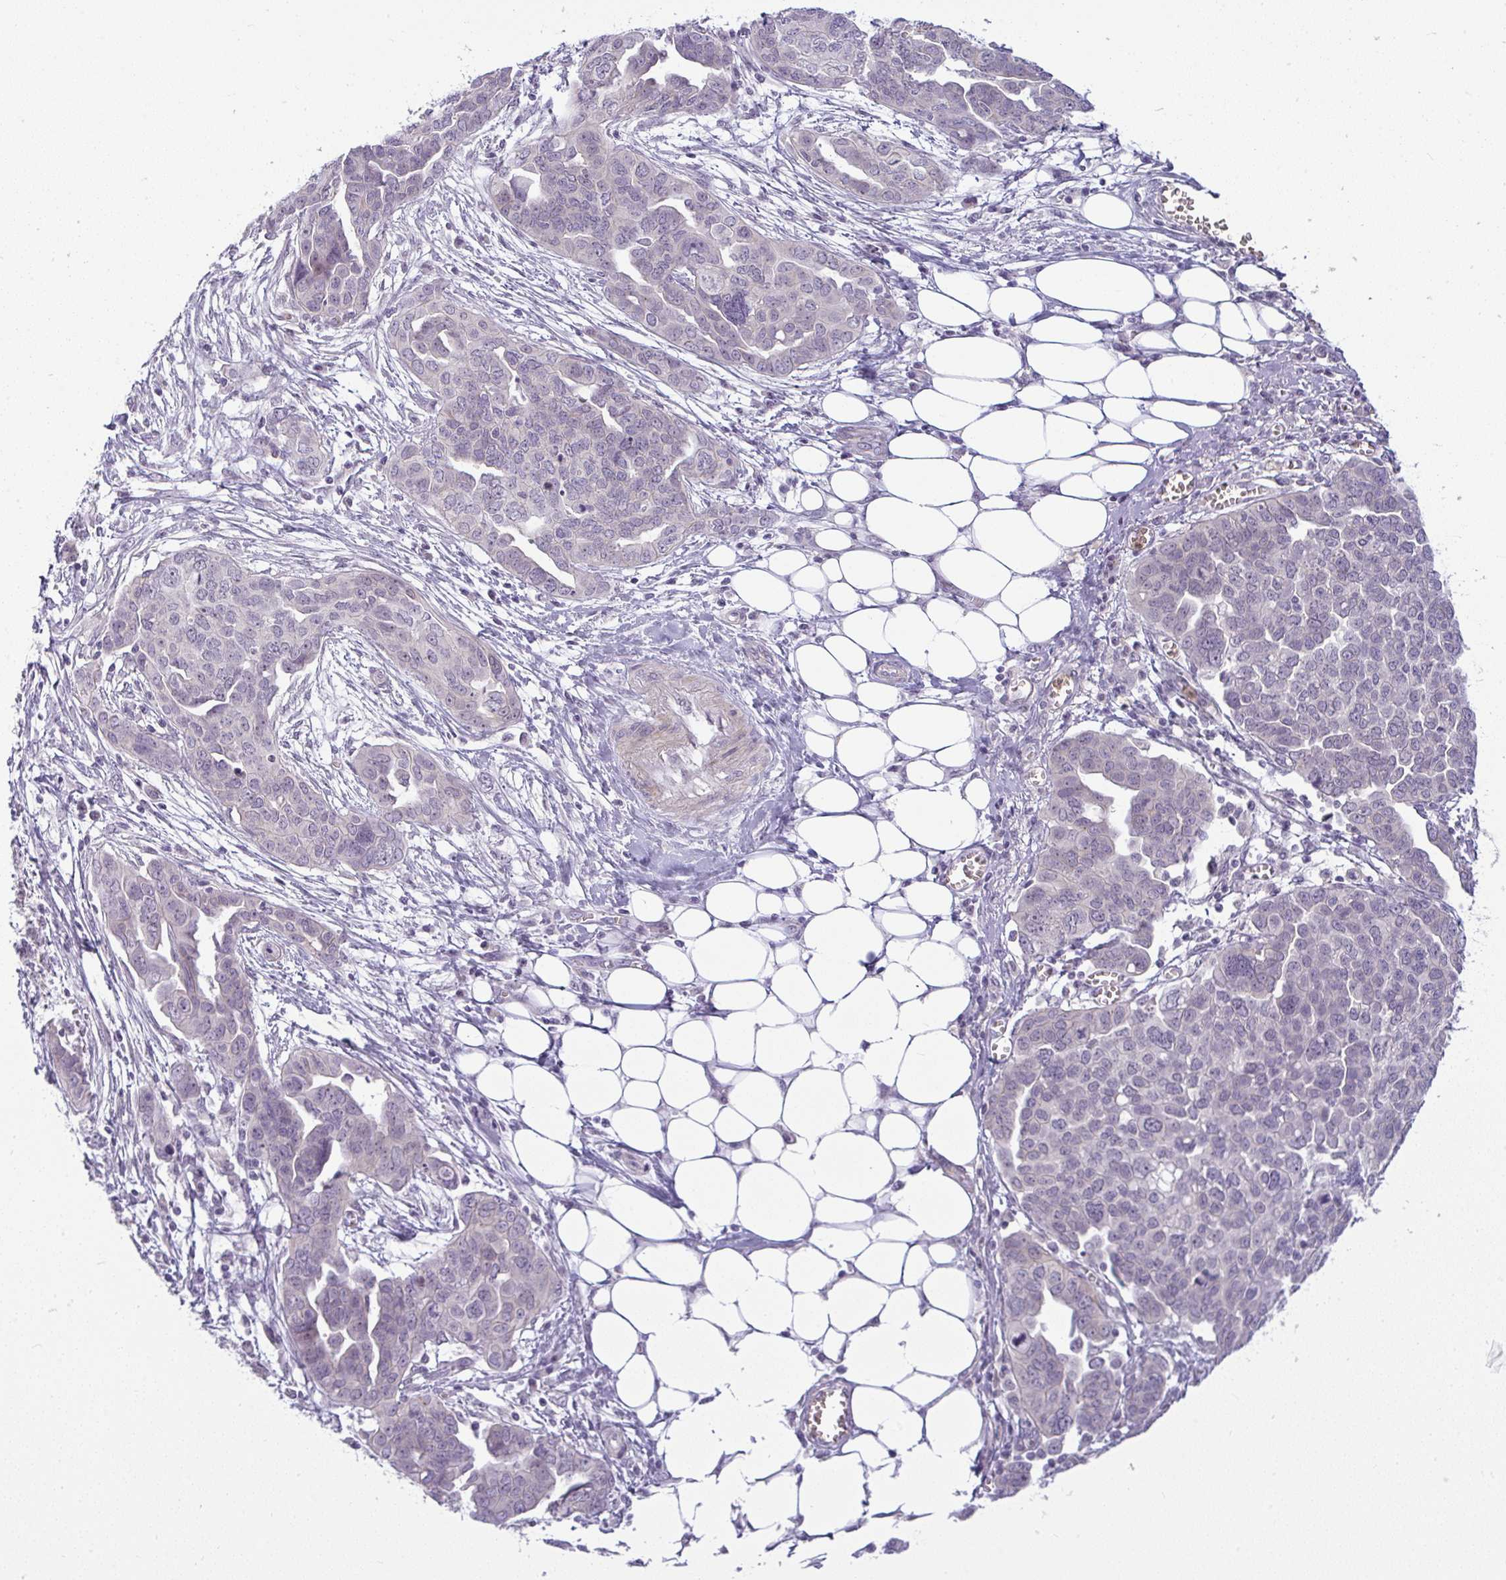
{"staining": {"intensity": "negative", "quantity": "none", "location": "none"}, "tissue": "ovarian cancer", "cell_type": "Tumor cells", "image_type": "cancer", "snomed": [{"axis": "morphology", "description": "Cystadenocarcinoma, serous, NOS"}, {"axis": "topography", "description": "Ovary"}], "caption": "A photomicrograph of serous cystadenocarcinoma (ovarian) stained for a protein displays no brown staining in tumor cells. (DAB (3,3'-diaminobenzidine) IHC, high magnification).", "gene": "DZIP1", "patient": {"sex": "female", "age": 59}}